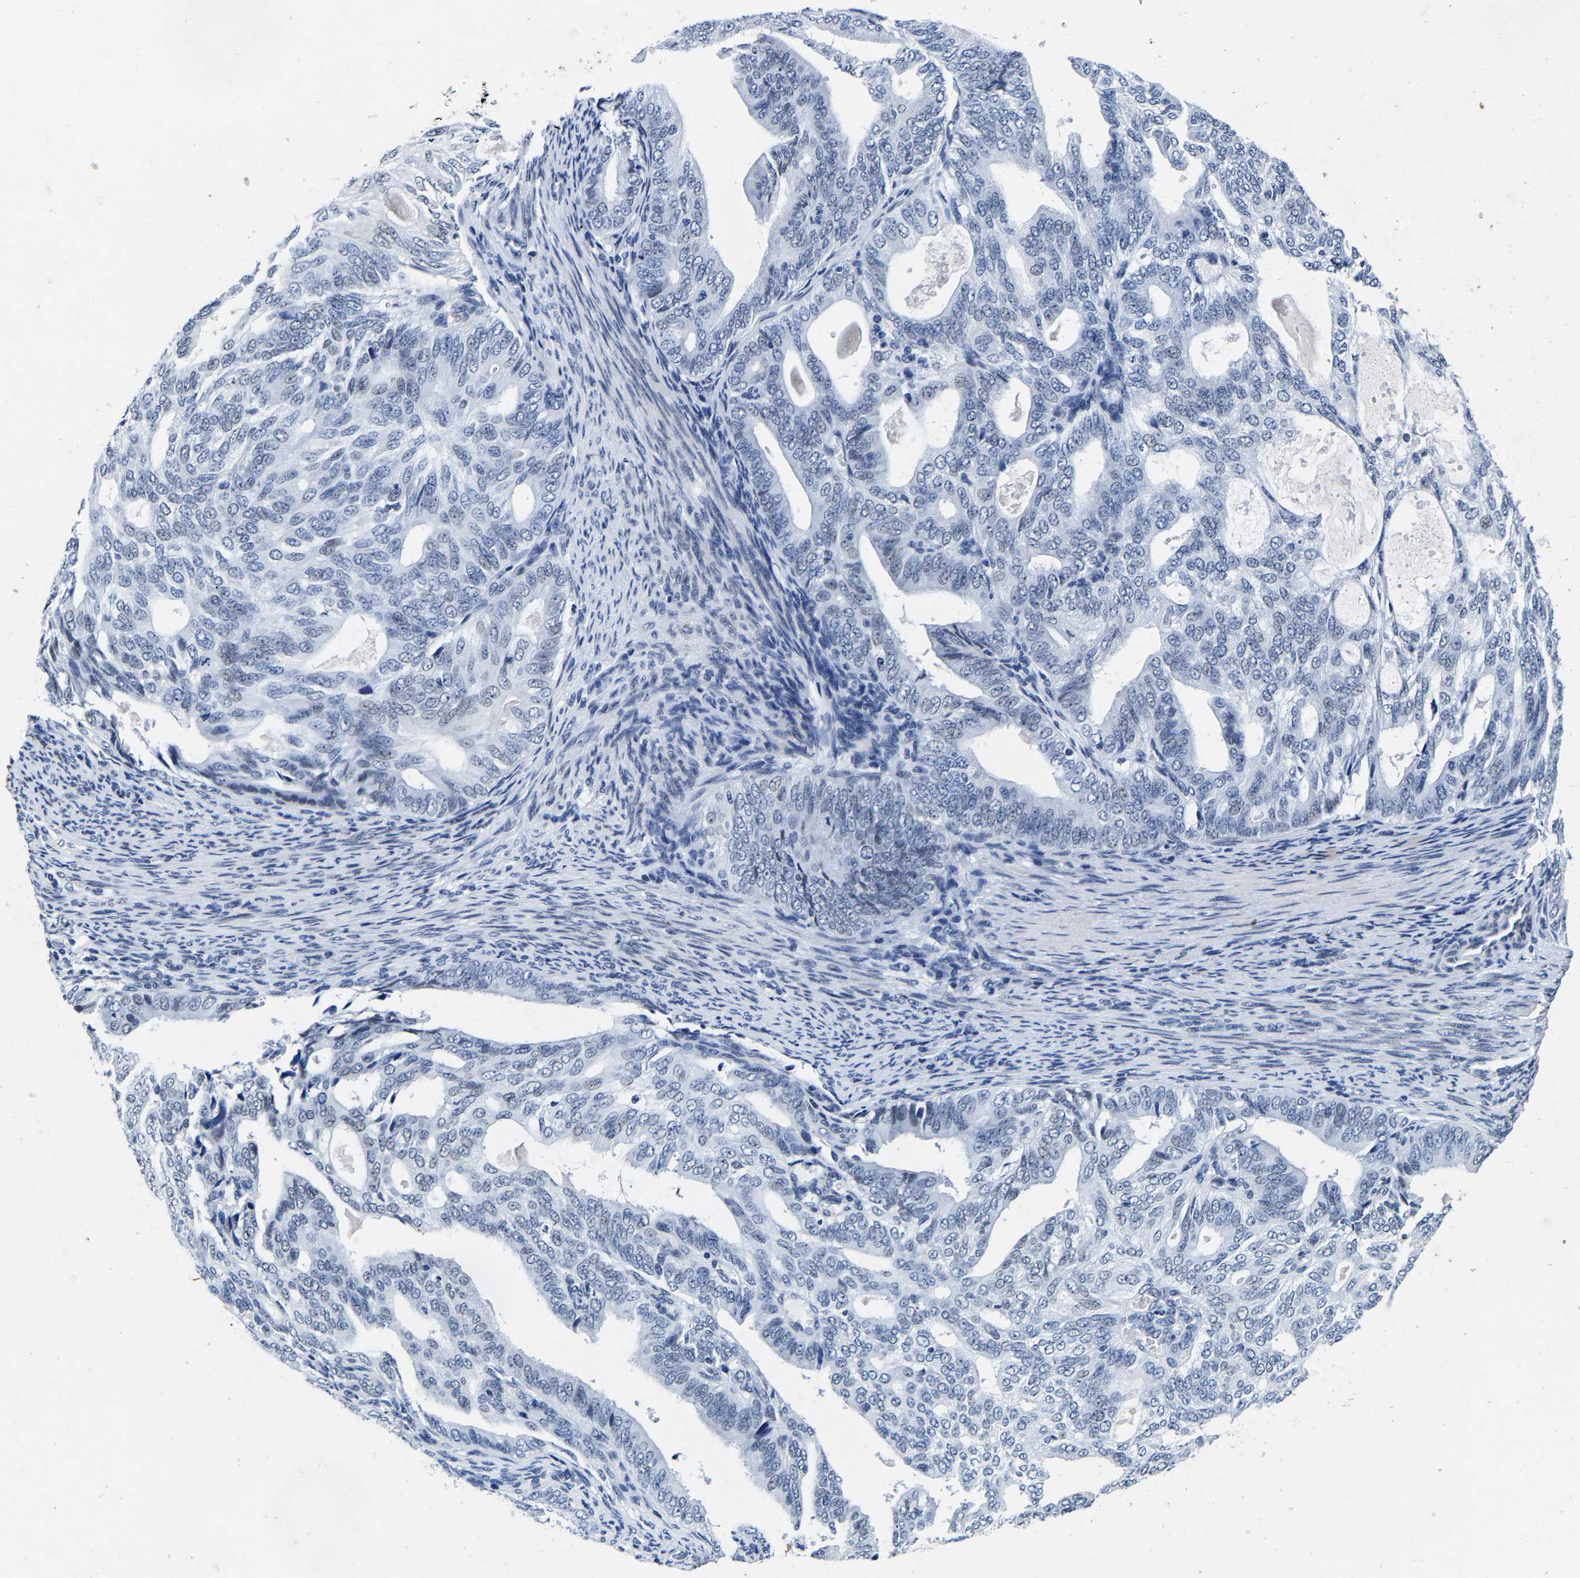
{"staining": {"intensity": "negative", "quantity": "none", "location": "none"}, "tissue": "endometrial cancer", "cell_type": "Tumor cells", "image_type": "cancer", "snomed": [{"axis": "morphology", "description": "Adenocarcinoma, NOS"}, {"axis": "topography", "description": "Endometrium"}], "caption": "Immunohistochemistry (IHC) of endometrial cancer (adenocarcinoma) shows no expression in tumor cells.", "gene": "UBN2", "patient": {"sex": "female", "age": 58}}